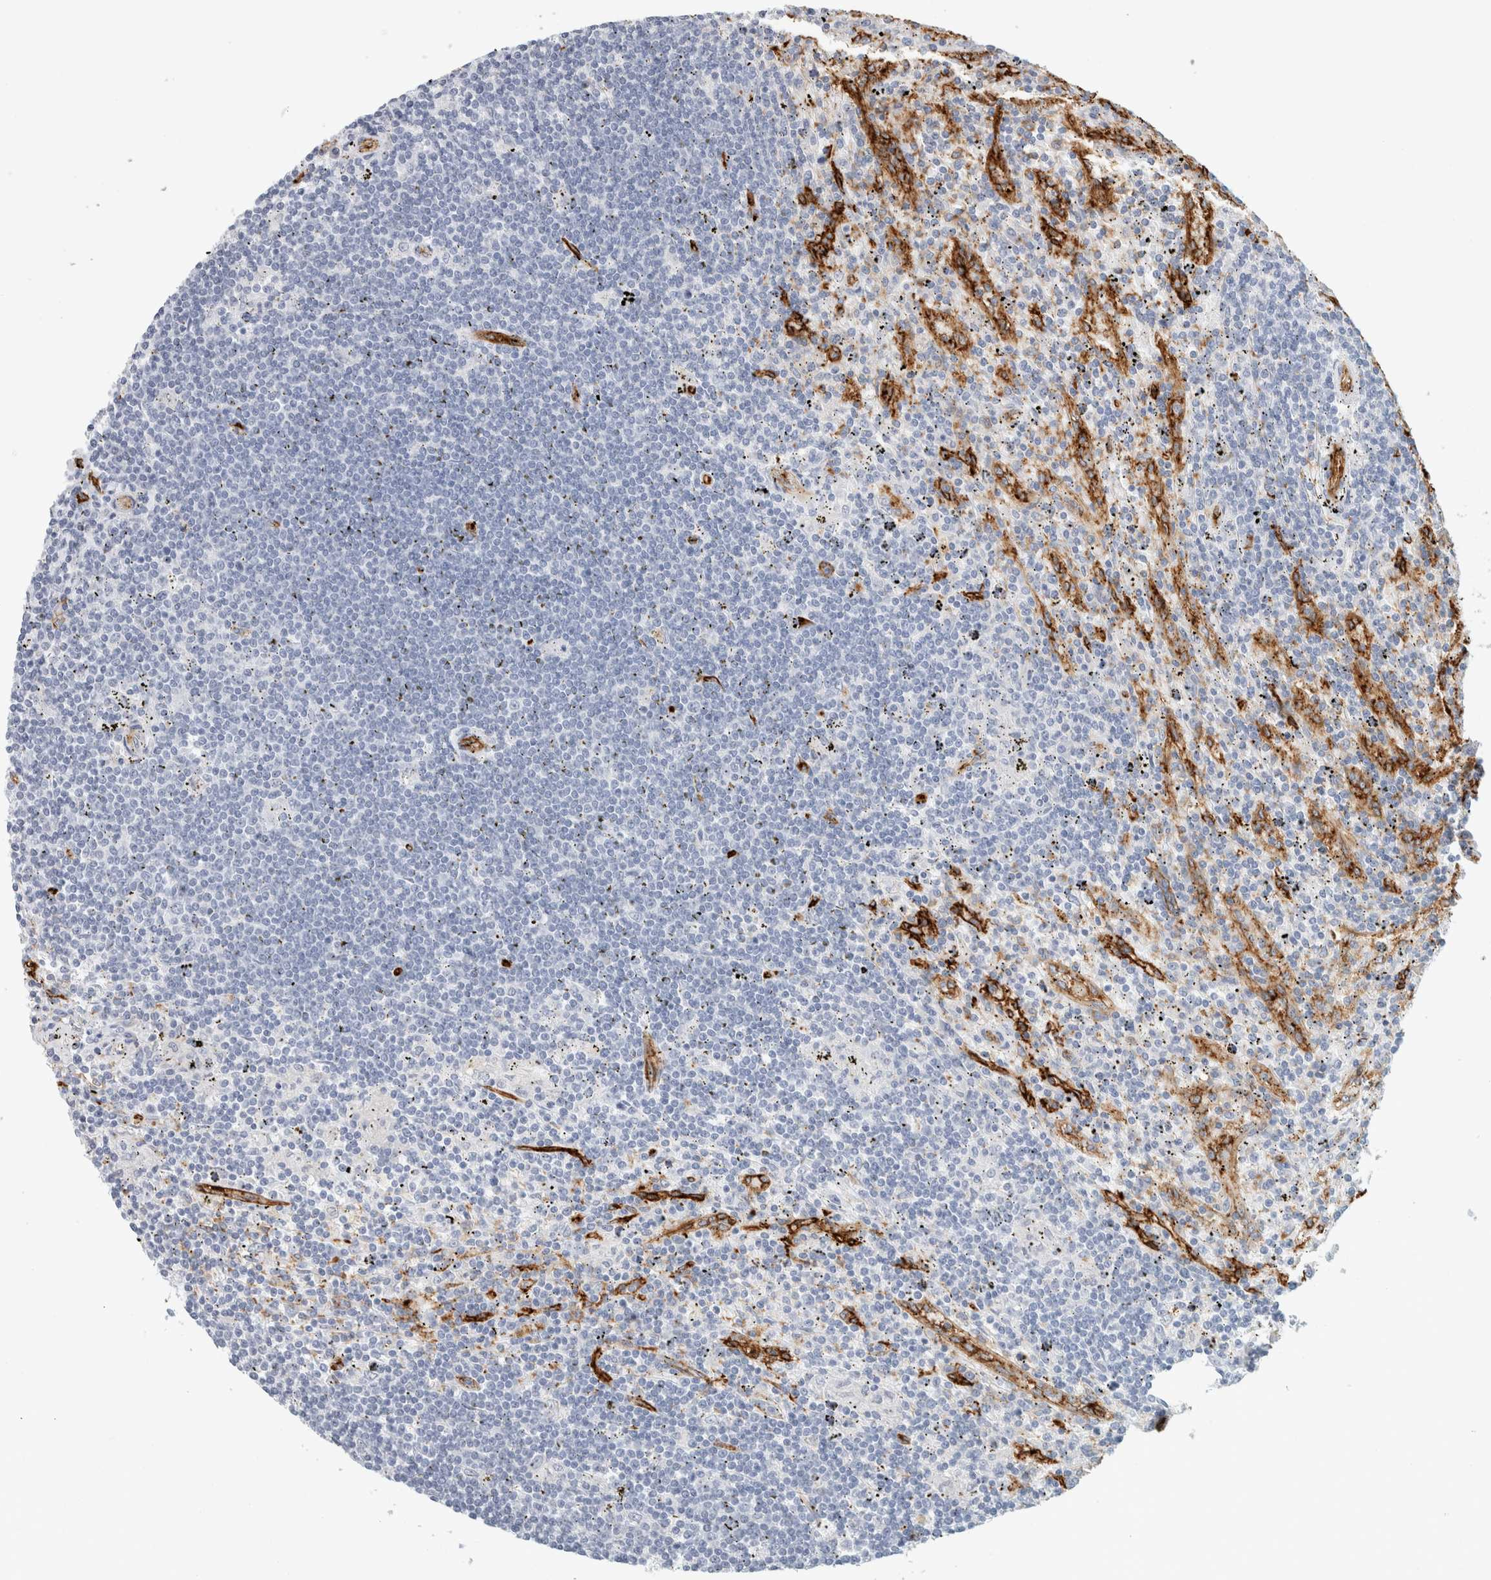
{"staining": {"intensity": "negative", "quantity": "none", "location": "none"}, "tissue": "lymphoma", "cell_type": "Tumor cells", "image_type": "cancer", "snomed": [{"axis": "morphology", "description": "Malignant lymphoma, non-Hodgkin's type, Low grade"}, {"axis": "topography", "description": "Spleen"}], "caption": "There is no significant positivity in tumor cells of lymphoma.", "gene": "CD36", "patient": {"sex": "male", "age": 76}}